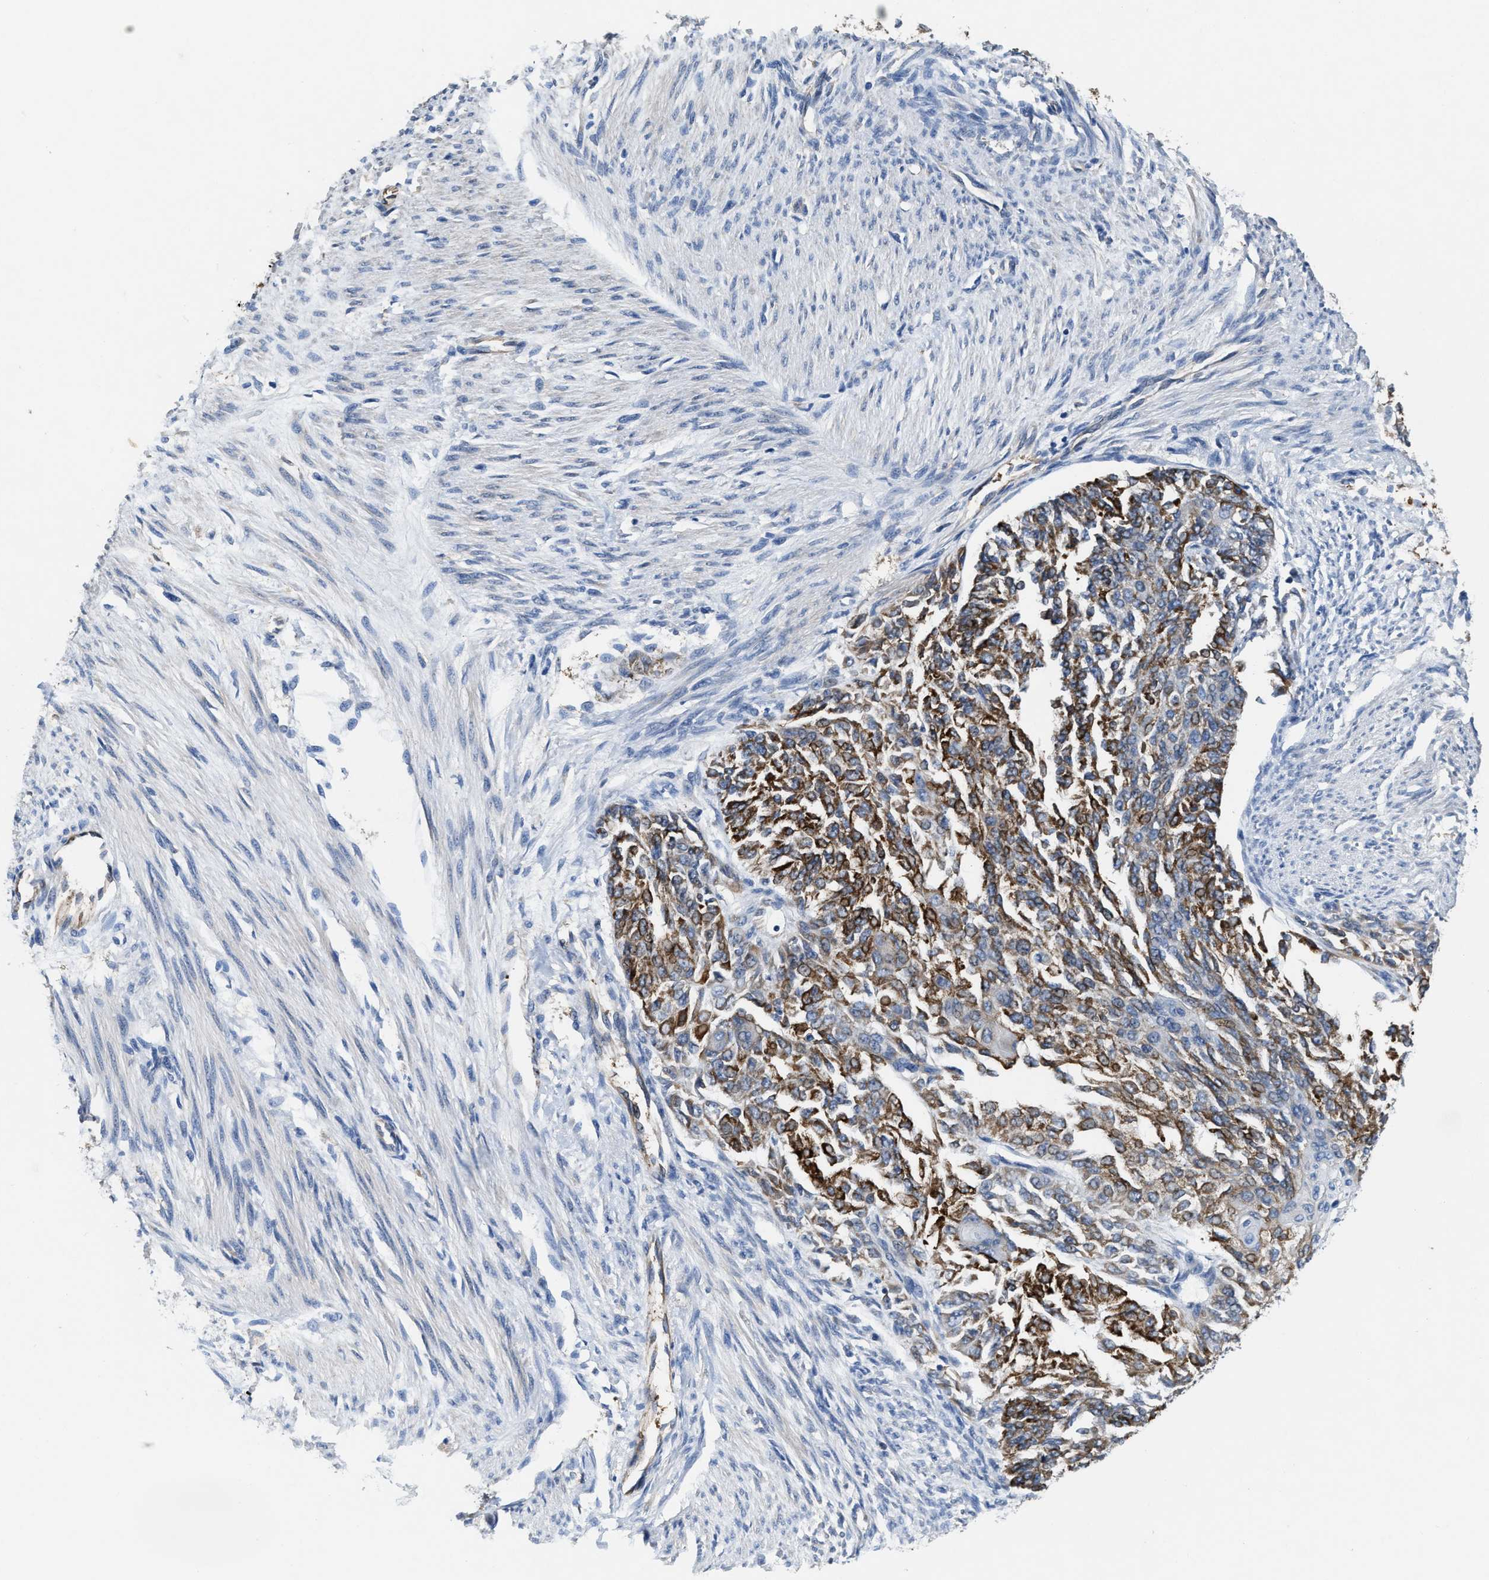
{"staining": {"intensity": "strong", "quantity": ">75%", "location": "cytoplasmic/membranous"}, "tissue": "endometrial cancer", "cell_type": "Tumor cells", "image_type": "cancer", "snomed": [{"axis": "morphology", "description": "Adenocarcinoma, NOS"}, {"axis": "topography", "description": "Endometrium"}], "caption": "An image of endometrial cancer stained for a protein exhibits strong cytoplasmic/membranous brown staining in tumor cells.", "gene": "PEG10", "patient": {"sex": "female", "age": 32}}